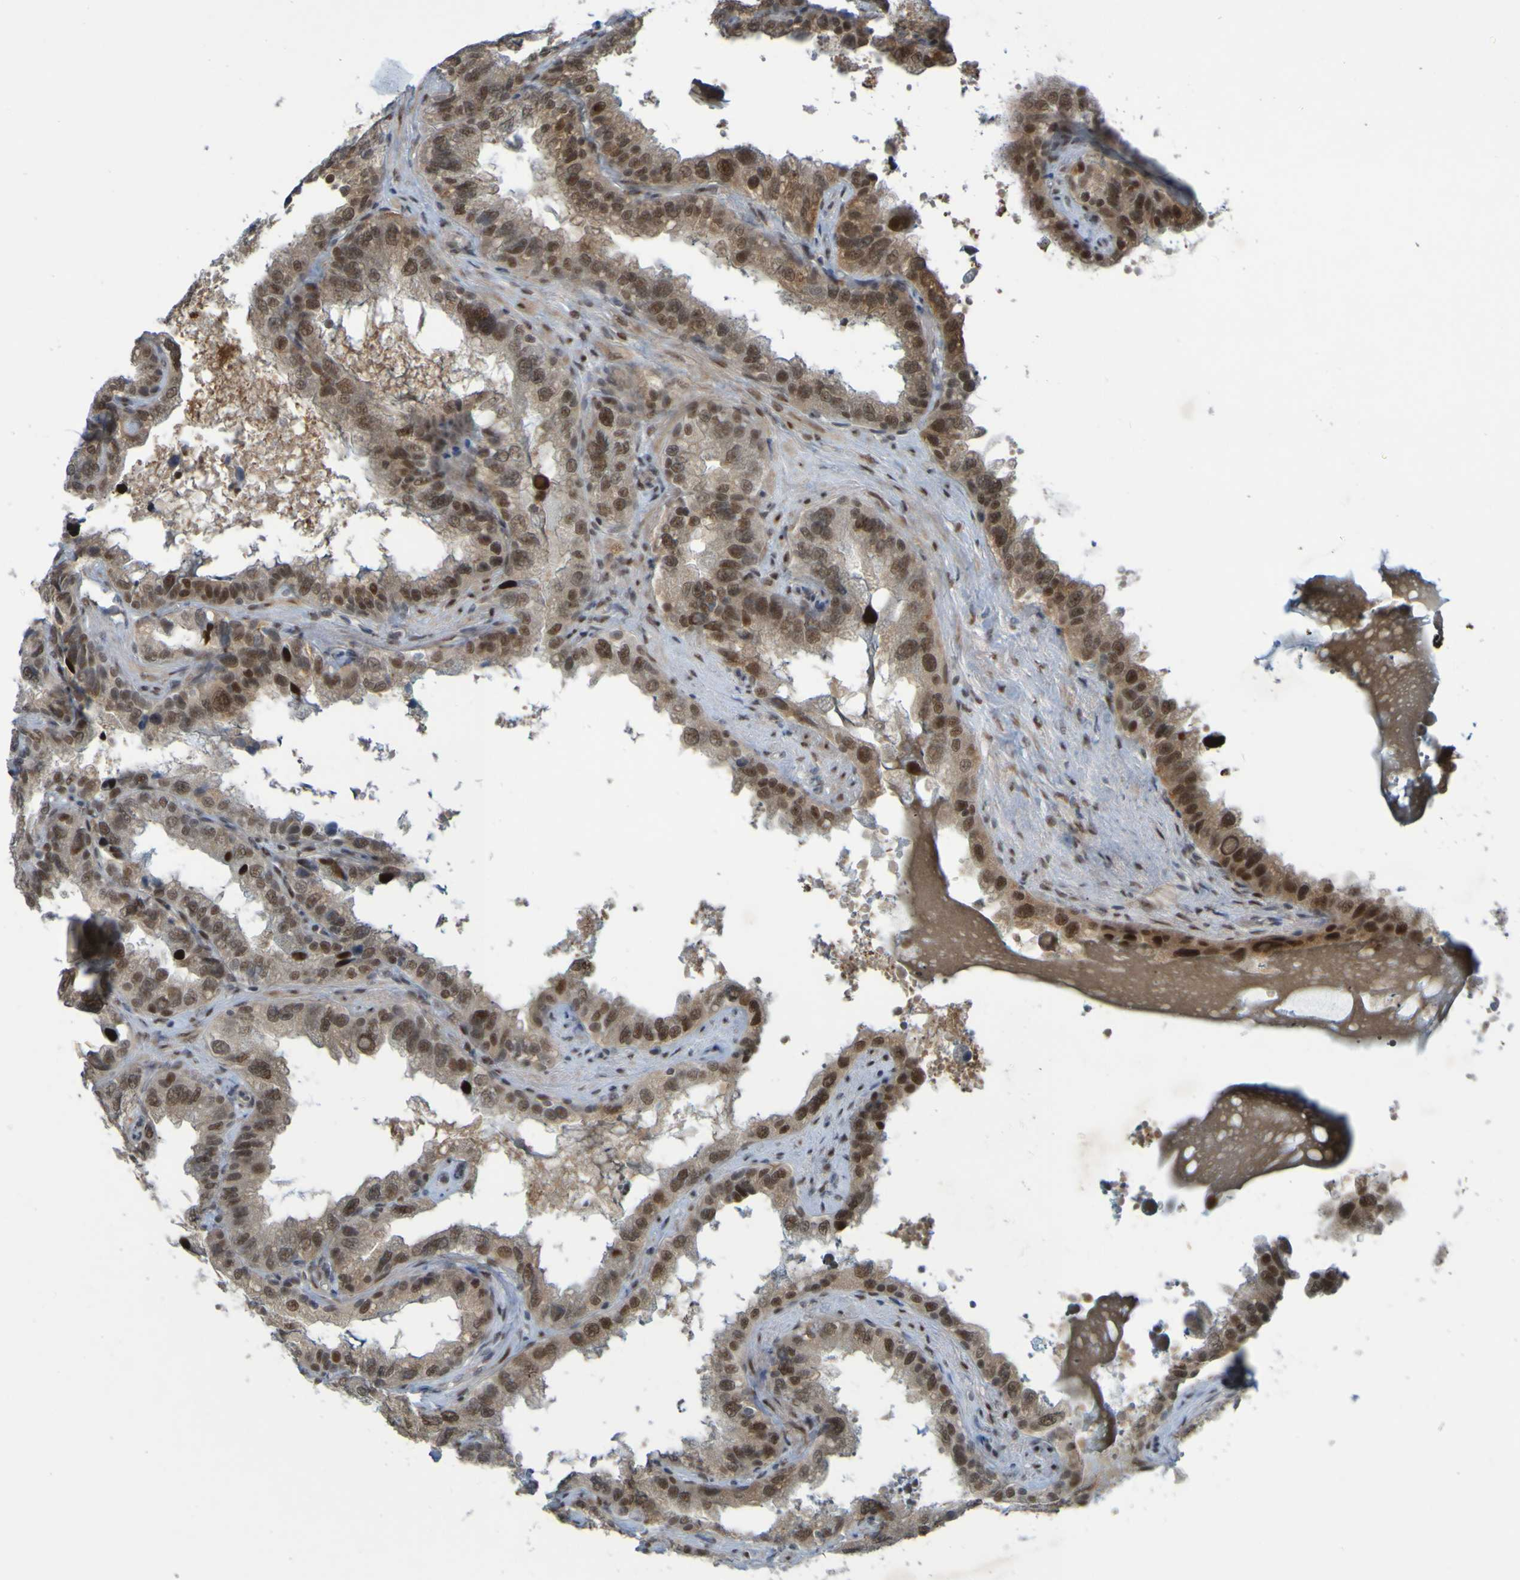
{"staining": {"intensity": "moderate", "quantity": "25%-75%", "location": "cytoplasmic/membranous,nuclear"}, "tissue": "seminal vesicle", "cell_type": "Glandular cells", "image_type": "normal", "snomed": [{"axis": "morphology", "description": "Normal tissue, NOS"}, {"axis": "topography", "description": "Seminal veicle"}], "caption": "This photomicrograph displays immunohistochemistry staining of normal human seminal vesicle, with medium moderate cytoplasmic/membranous,nuclear expression in approximately 25%-75% of glandular cells.", "gene": "MCPH1", "patient": {"sex": "male", "age": 68}}